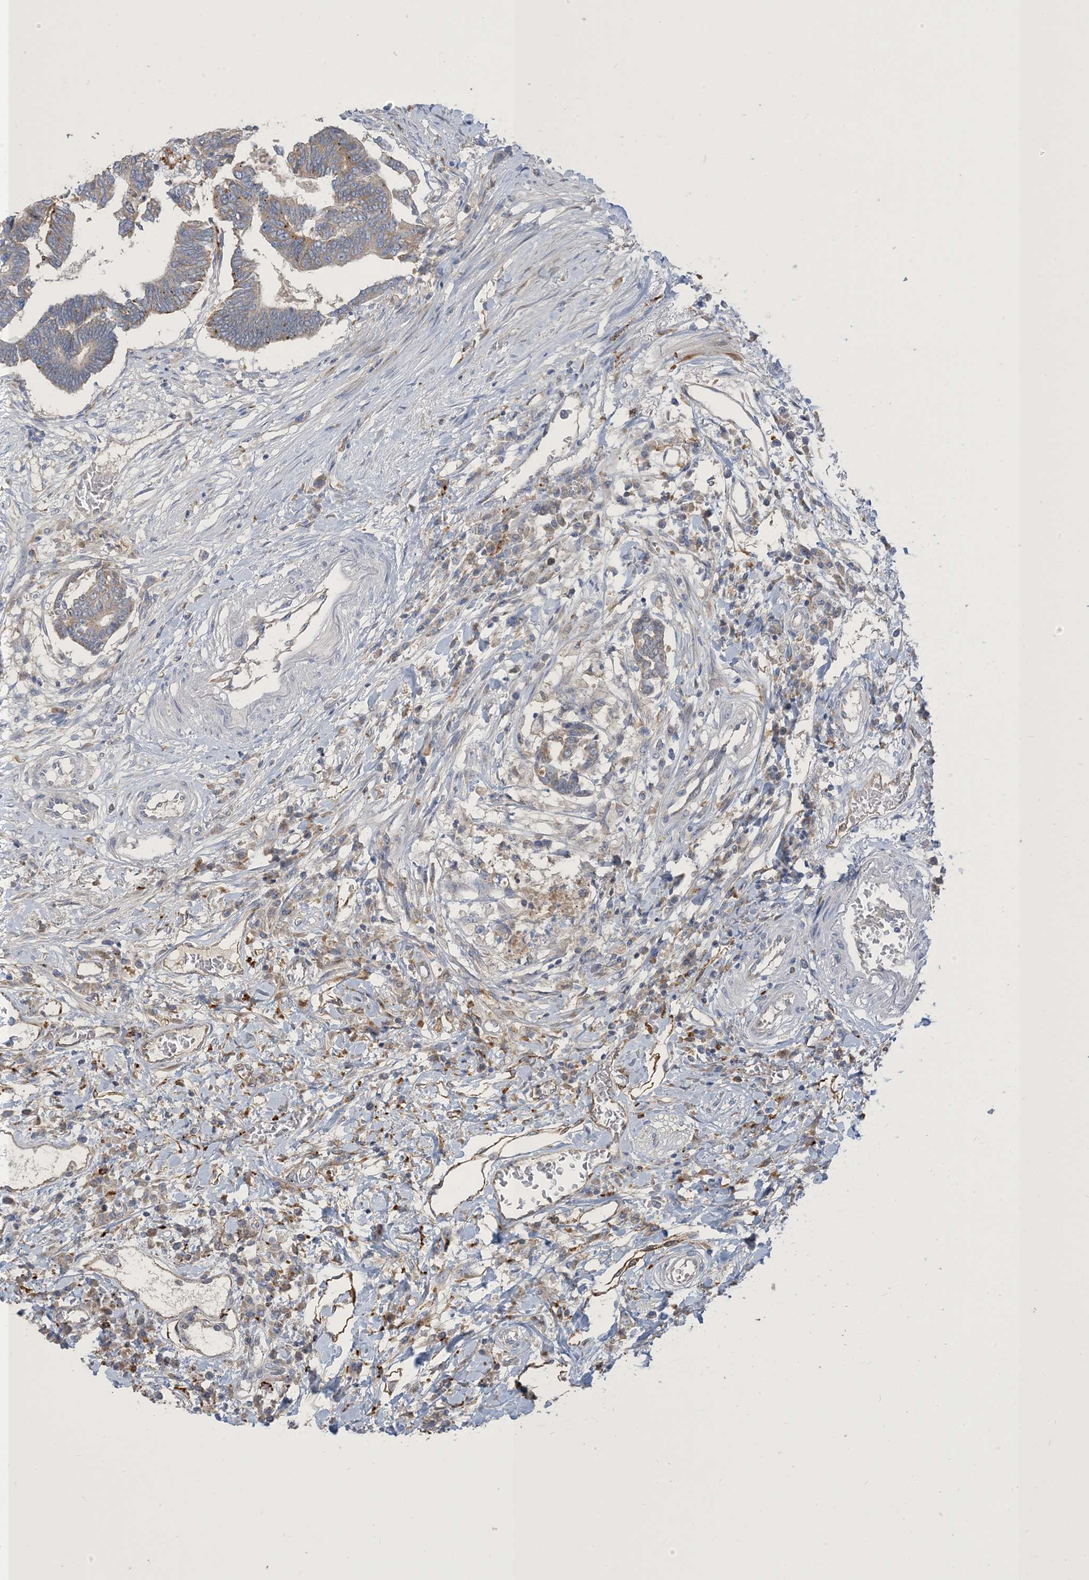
{"staining": {"intensity": "weak", "quantity": "25%-75%", "location": "cytoplasmic/membranous"}, "tissue": "colorectal cancer", "cell_type": "Tumor cells", "image_type": "cancer", "snomed": [{"axis": "morphology", "description": "Adenocarcinoma, NOS"}, {"axis": "topography", "description": "Rectum"}], "caption": "A histopathology image showing weak cytoplasmic/membranous staining in approximately 25%-75% of tumor cells in adenocarcinoma (colorectal), as visualized by brown immunohistochemical staining.", "gene": "PEAR1", "patient": {"sex": "female", "age": 65}}